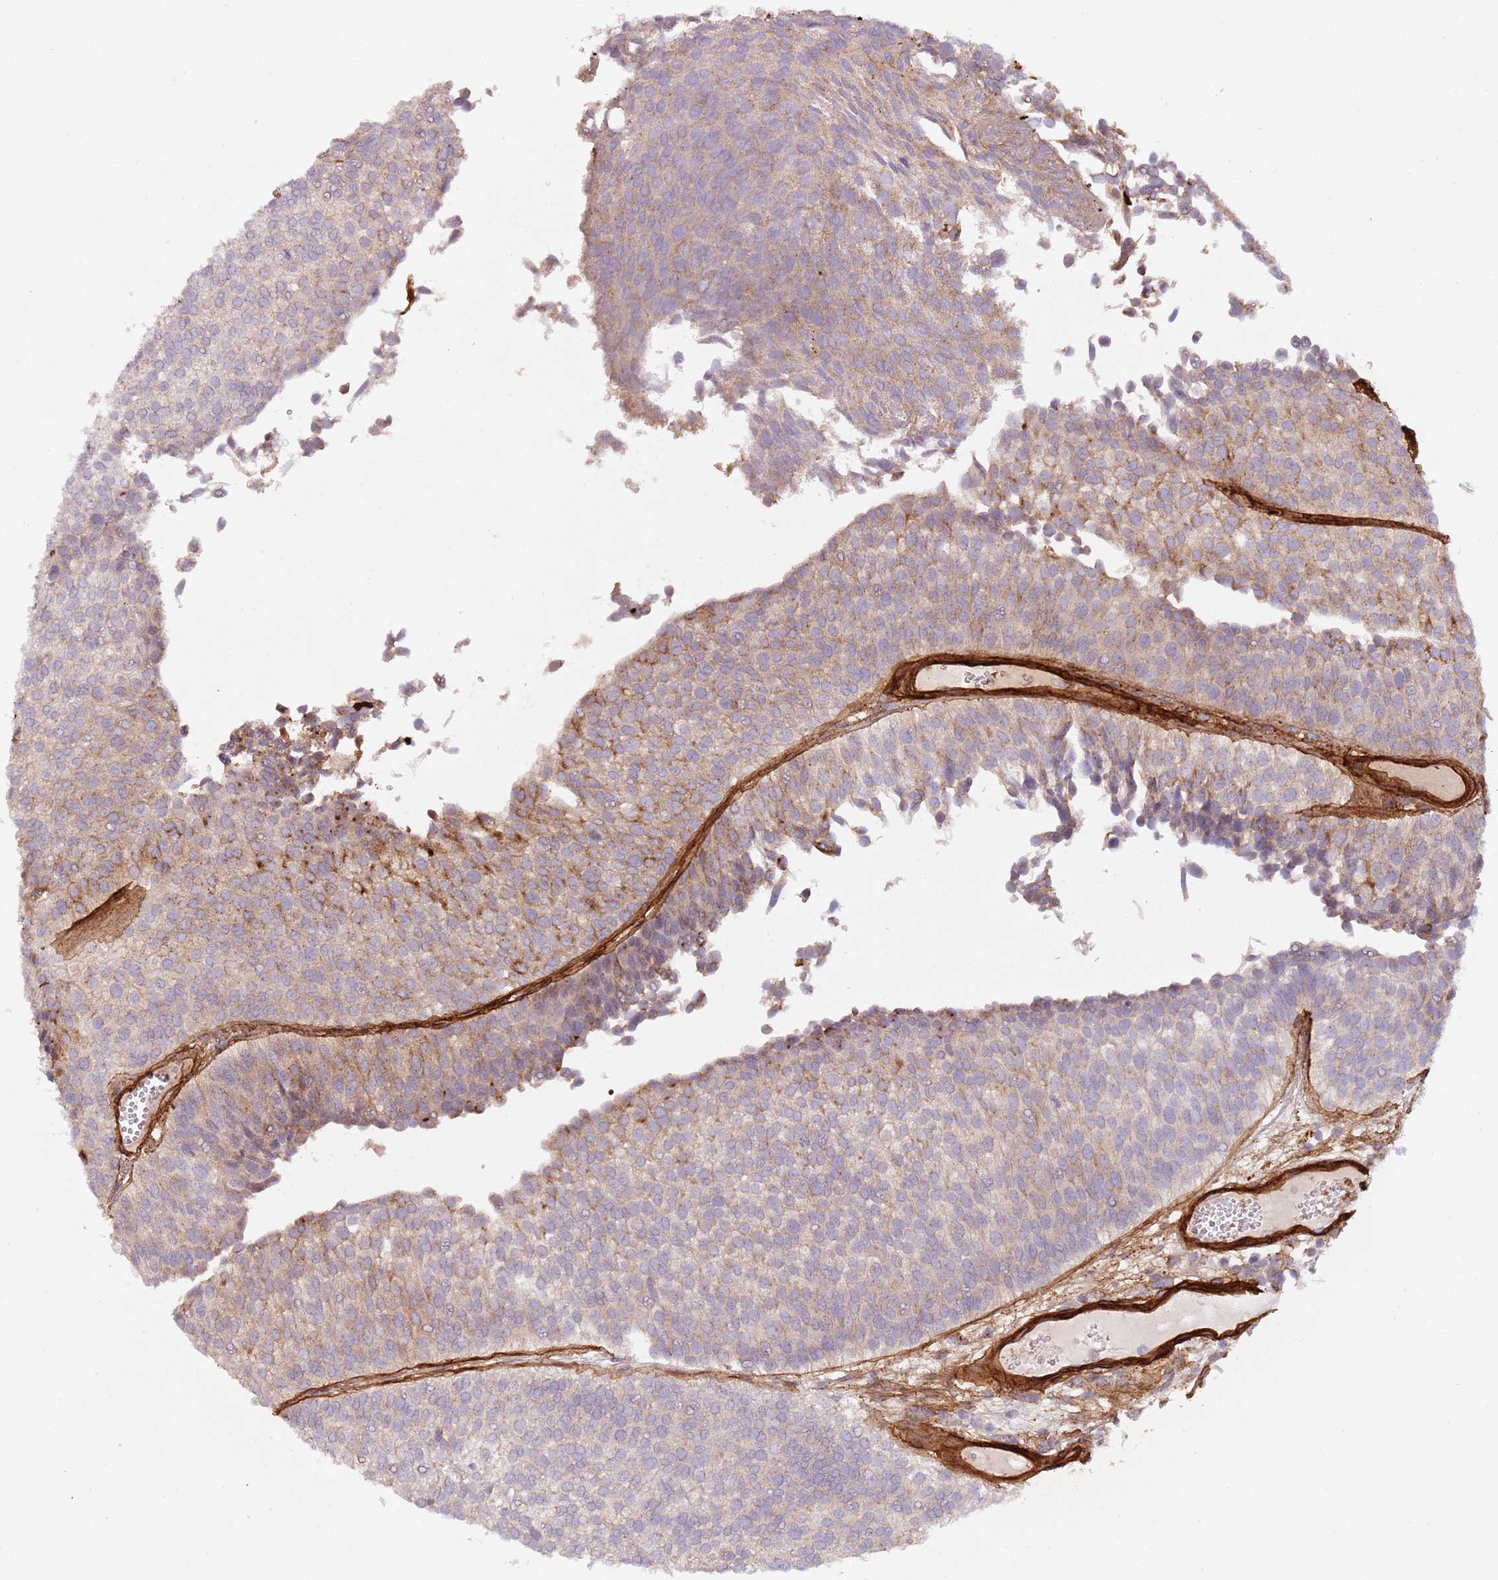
{"staining": {"intensity": "weak", "quantity": ">75%", "location": "cytoplasmic/membranous"}, "tissue": "urothelial cancer", "cell_type": "Tumor cells", "image_type": "cancer", "snomed": [{"axis": "morphology", "description": "Urothelial carcinoma, Low grade"}, {"axis": "topography", "description": "Urinary bladder"}], "caption": "Urothelial carcinoma (low-grade) tissue shows weak cytoplasmic/membranous positivity in approximately >75% of tumor cells", "gene": "TINAGL1", "patient": {"sex": "male", "age": 84}}